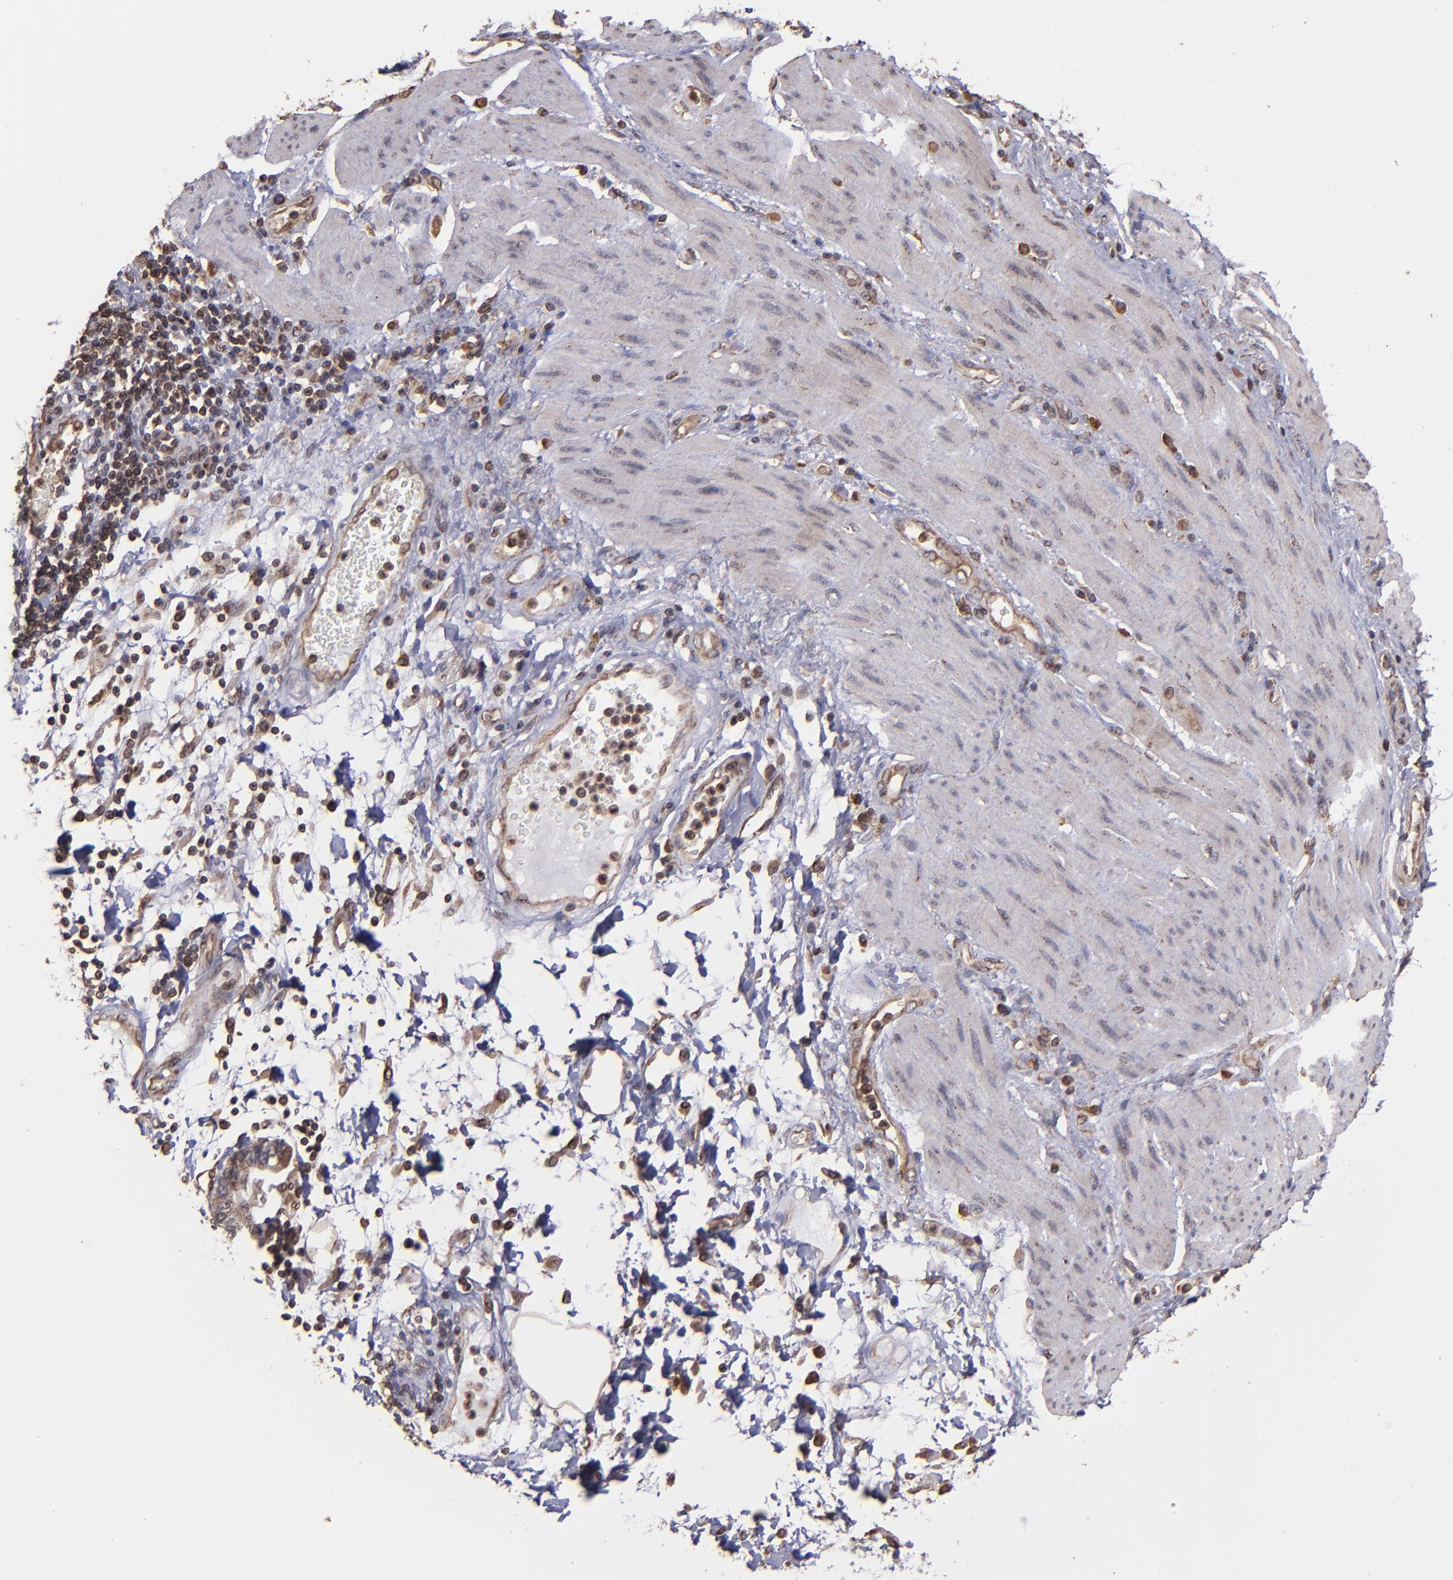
{"staining": {"intensity": "weak", "quantity": "<25%", "location": "cytoplasmic/membranous"}, "tissue": "stomach cancer", "cell_type": "Tumor cells", "image_type": "cancer", "snomed": [{"axis": "morphology", "description": "Adenocarcinoma, NOS"}, {"axis": "topography", "description": "Pancreas"}, {"axis": "topography", "description": "Stomach, upper"}], "caption": "A high-resolution histopathology image shows immunohistochemistry staining of adenocarcinoma (stomach), which demonstrates no significant positivity in tumor cells.", "gene": "TRIP11", "patient": {"sex": "male", "age": 77}}